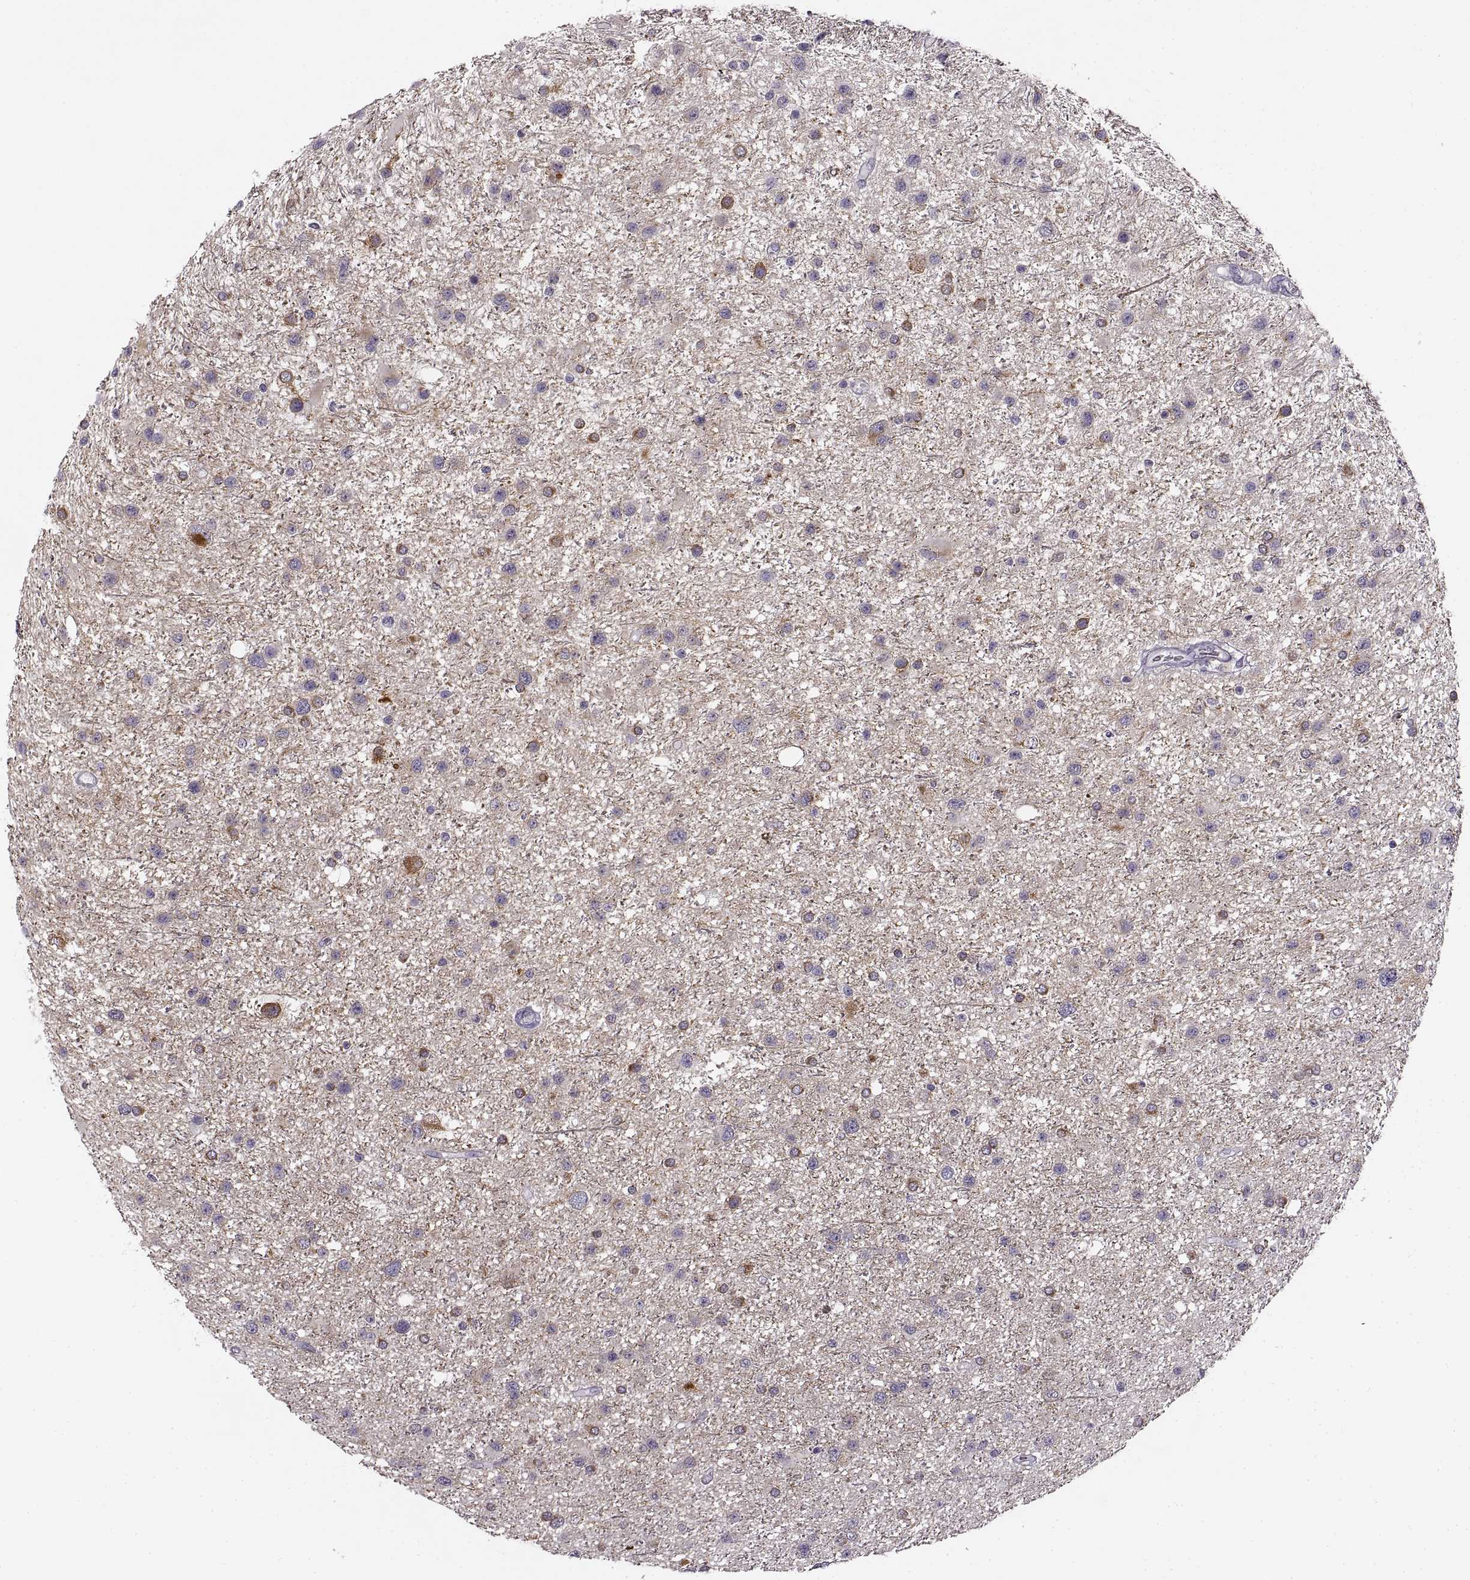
{"staining": {"intensity": "negative", "quantity": "none", "location": "none"}, "tissue": "glioma", "cell_type": "Tumor cells", "image_type": "cancer", "snomed": [{"axis": "morphology", "description": "Glioma, malignant, Low grade"}, {"axis": "topography", "description": "Brain"}], "caption": "This is an immunohistochemistry (IHC) photomicrograph of glioma. There is no positivity in tumor cells.", "gene": "CNTN1", "patient": {"sex": "female", "age": 32}}